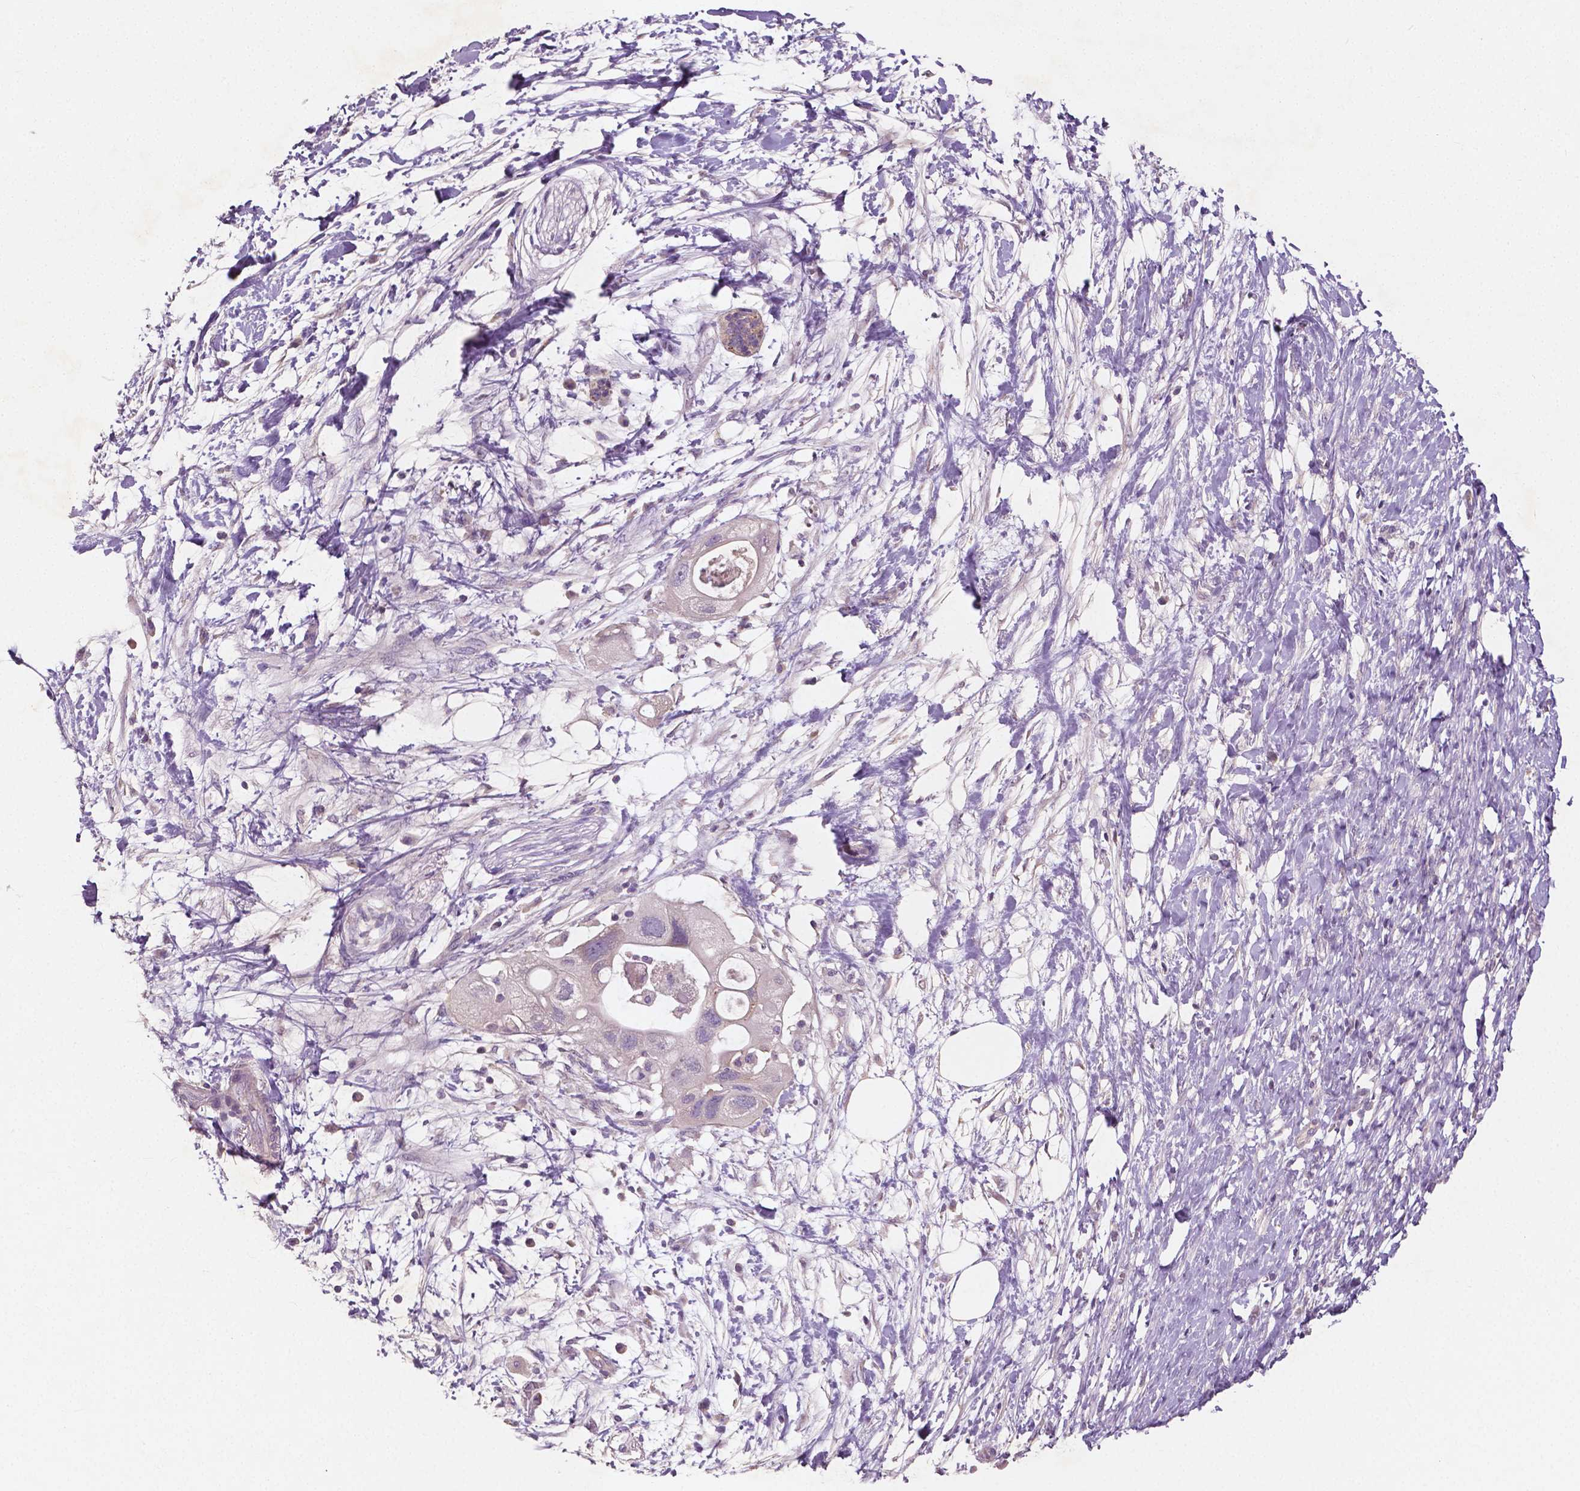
{"staining": {"intensity": "negative", "quantity": "none", "location": "none"}, "tissue": "pancreatic cancer", "cell_type": "Tumor cells", "image_type": "cancer", "snomed": [{"axis": "morphology", "description": "Adenocarcinoma, NOS"}, {"axis": "topography", "description": "Pancreas"}], "caption": "This photomicrograph is of pancreatic cancer (adenocarcinoma) stained with IHC to label a protein in brown with the nuclei are counter-stained blue. There is no expression in tumor cells.", "gene": "LSM14B", "patient": {"sex": "female", "age": 72}}